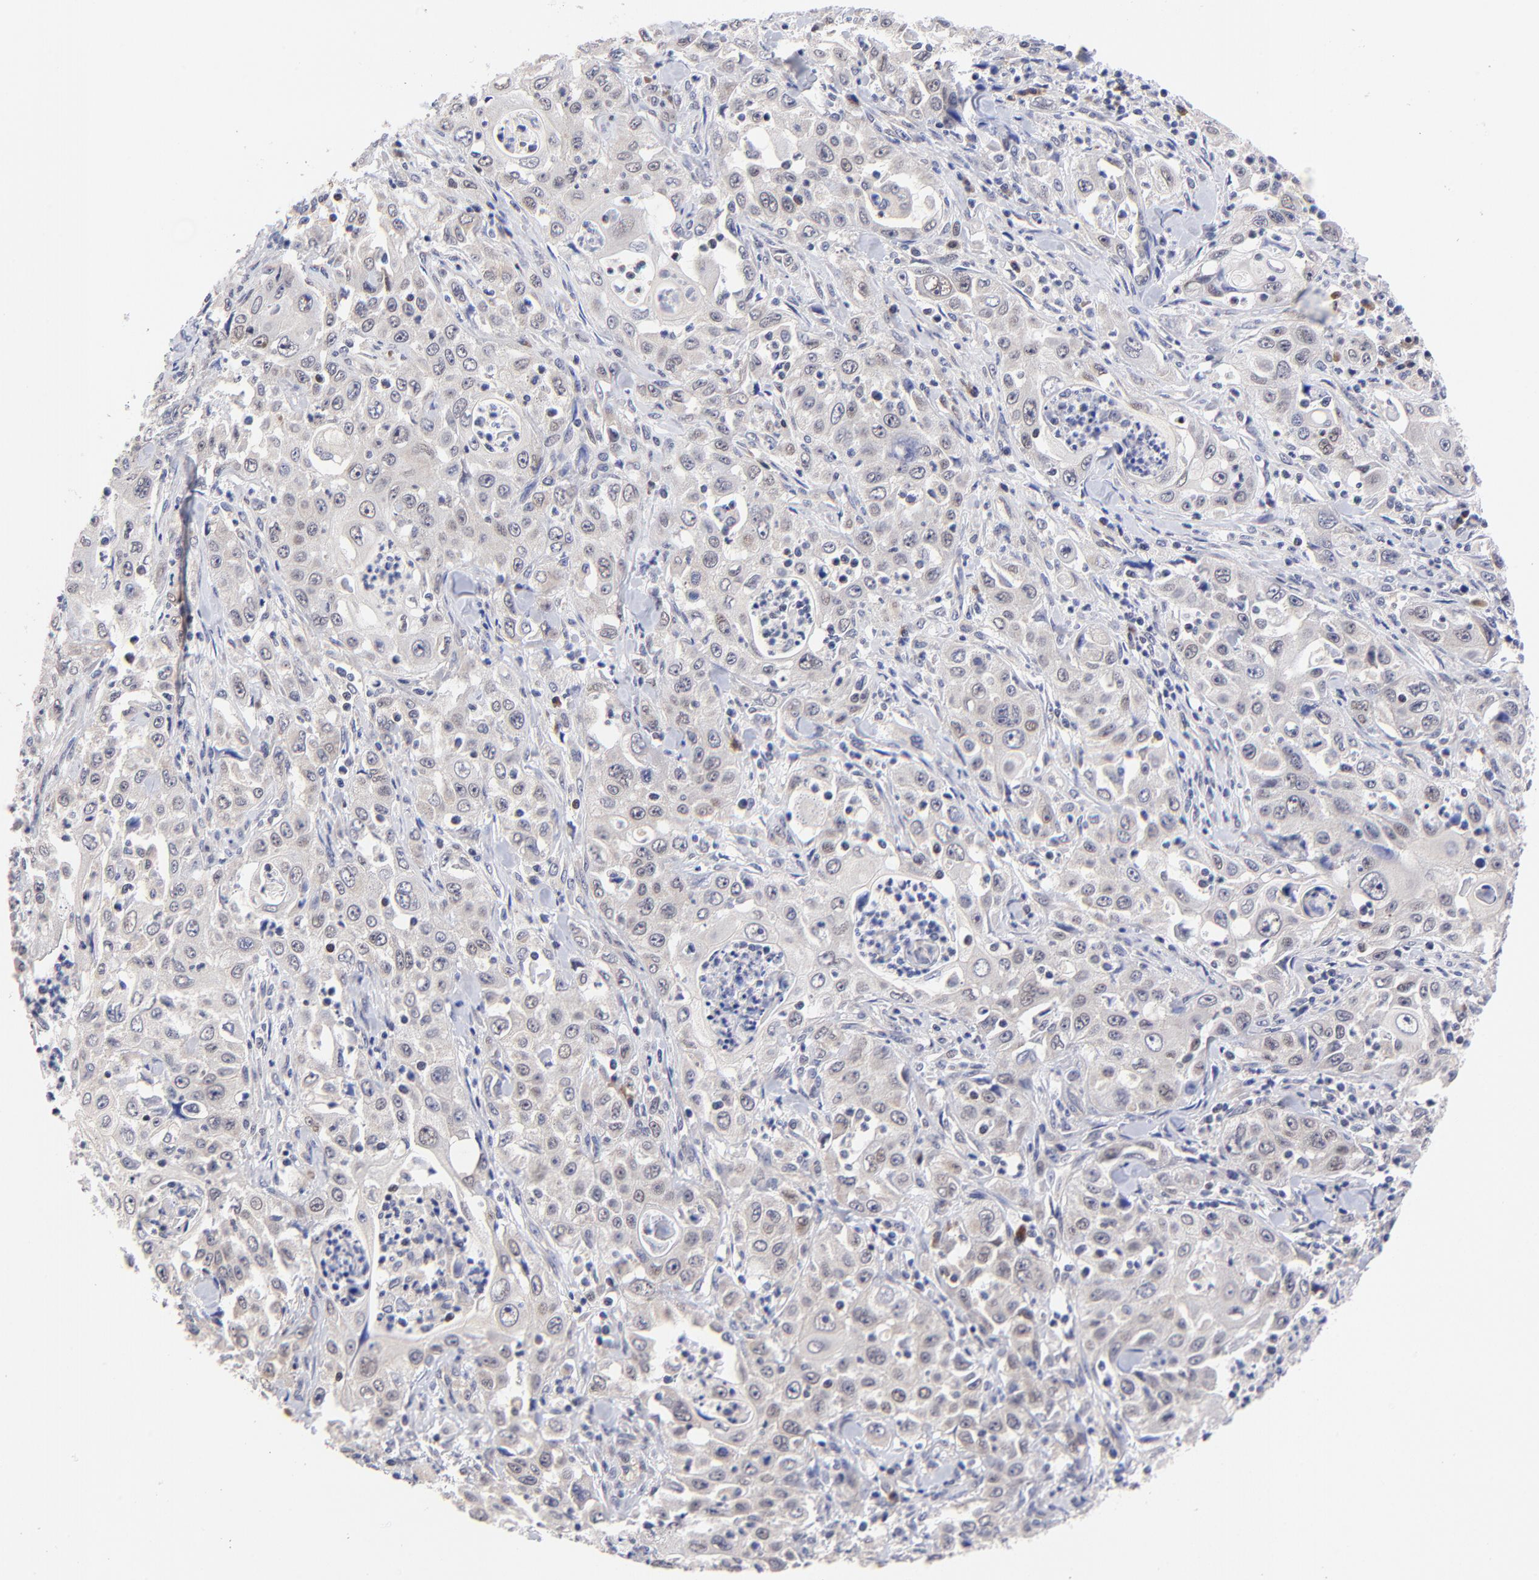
{"staining": {"intensity": "weak", "quantity": "<25%", "location": "cytoplasmic/membranous"}, "tissue": "pancreatic cancer", "cell_type": "Tumor cells", "image_type": "cancer", "snomed": [{"axis": "morphology", "description": "Adenocarcinoma, NOS"}, {"axis": "topography", "description": "Pancreas"}], "caption": "Immunohistochemistry of human adenocarcinoma (pancreatic) exhibits no staining in tumor cells.", "gene": "ZNF155", "patient": {"sex": "male", "age": 70}}